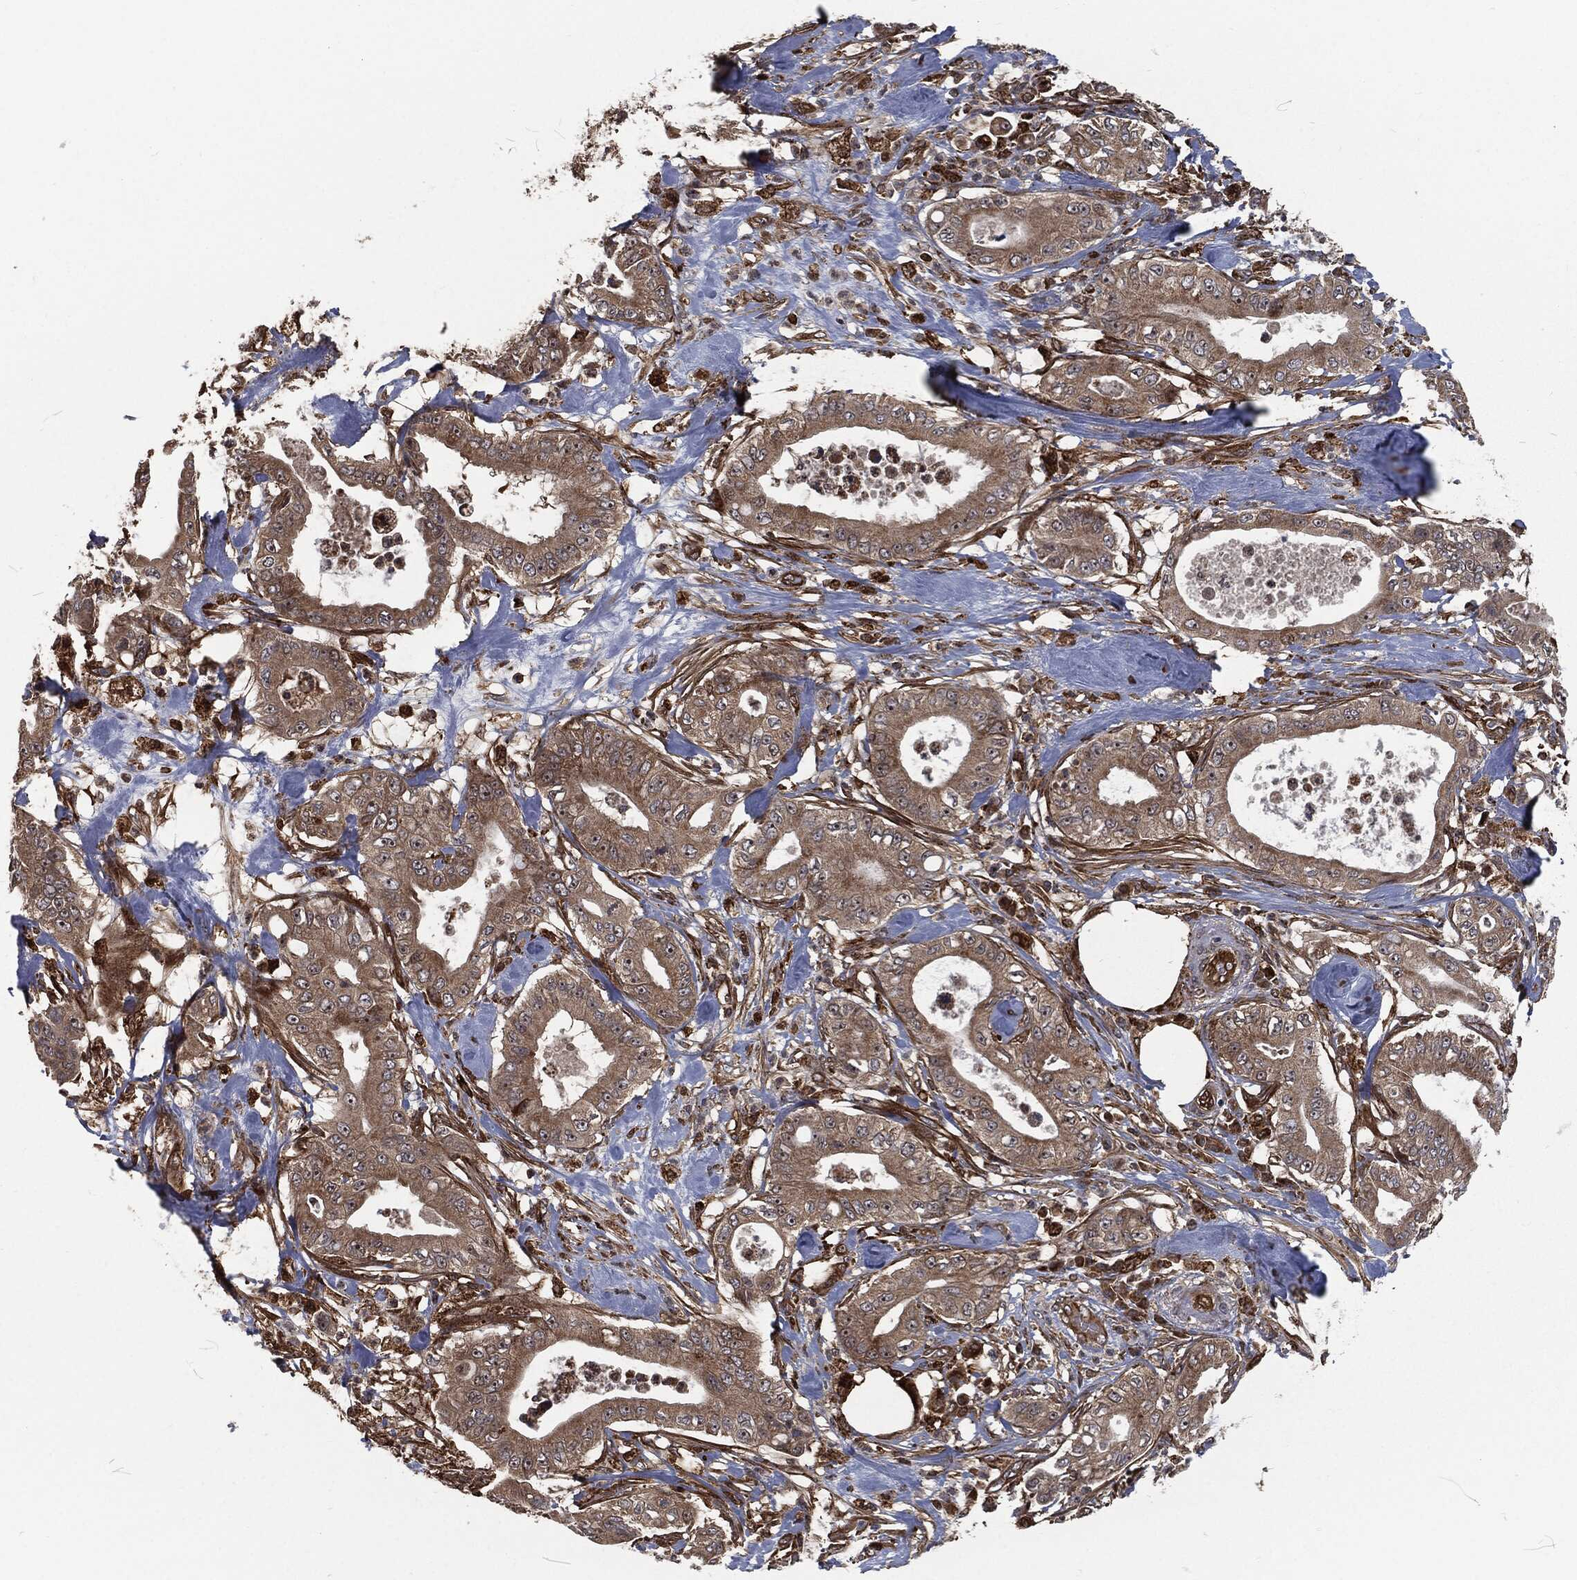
{"staining": {"intensity": "weak", "quantity": ">75%", "location": "cytoplasmic/membranous"}, "tissue": "pancreatic cancer", "cell_type": "Tumor cells", "image_type": "cancer", "snomed": [{"axis": "morphology", "description": "Adenocarcinoma, NOS"}, {"axis": "topography", "description": "Pancreas"}], "caption": "There is low levels of weak cytoplasmic/membranous positivity in tumor cells of pancreatic adenocarcinoma, as demonstrated by immunohistochemical staining (brown color).", "gene": "RFTN1", "patient": {"sex": "male", "age": 71}}